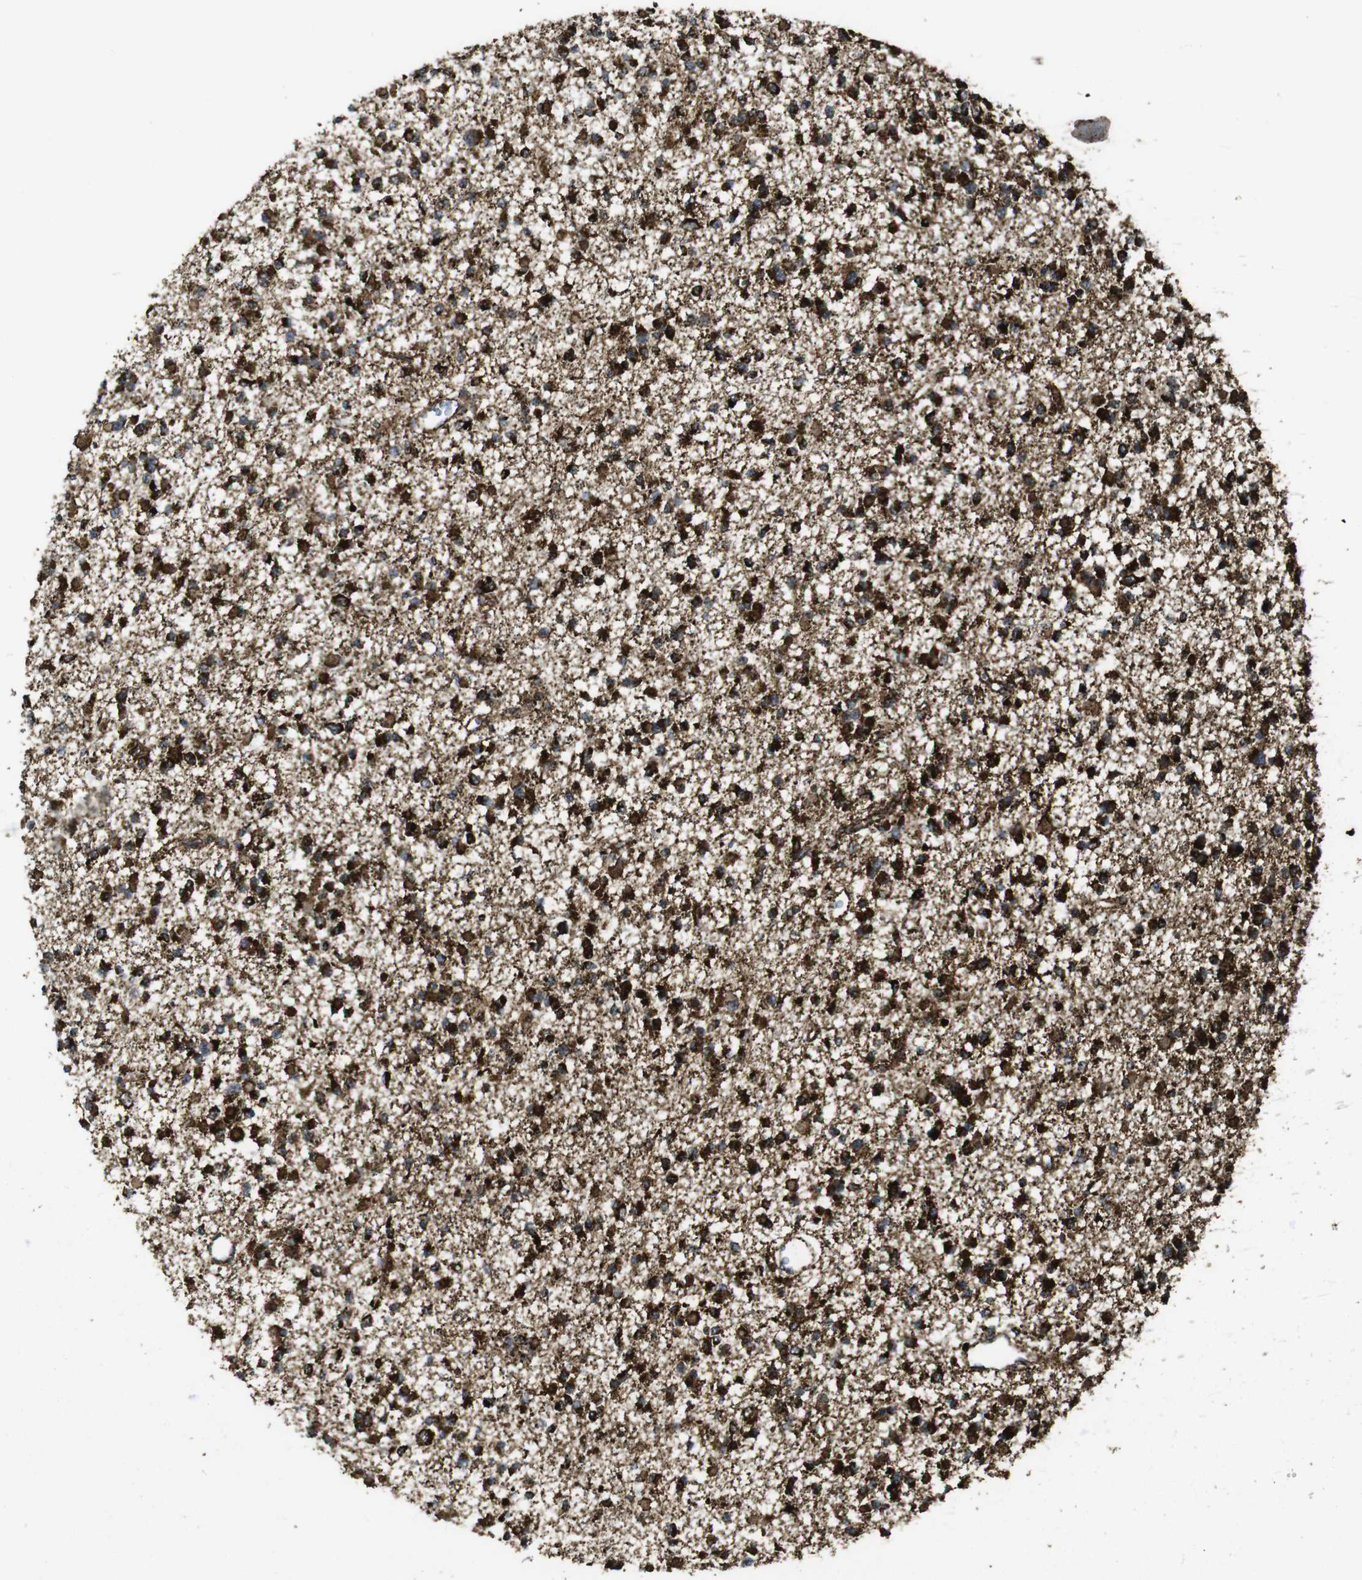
{"staining": {"intensity": "strong", "quantity": ">75%", "location": "cytoplasmic/membranous"}, "tissue": "glioma", "cell_type": "Tumor cells", "image_type": "cancer", "snomed": [{"axis": "morphology", "description": "Glioma, malignant, Low grade"}, {"axis": "topography", "description": "Brain"}], "caption": "A brown stain shows strong cytoplasmic/membranous staining of a protein in human malignant glioma (low-grade) tumor cells.", "gene": "ATP5F1A", "patient": {"sex": "female", "age": 22}}